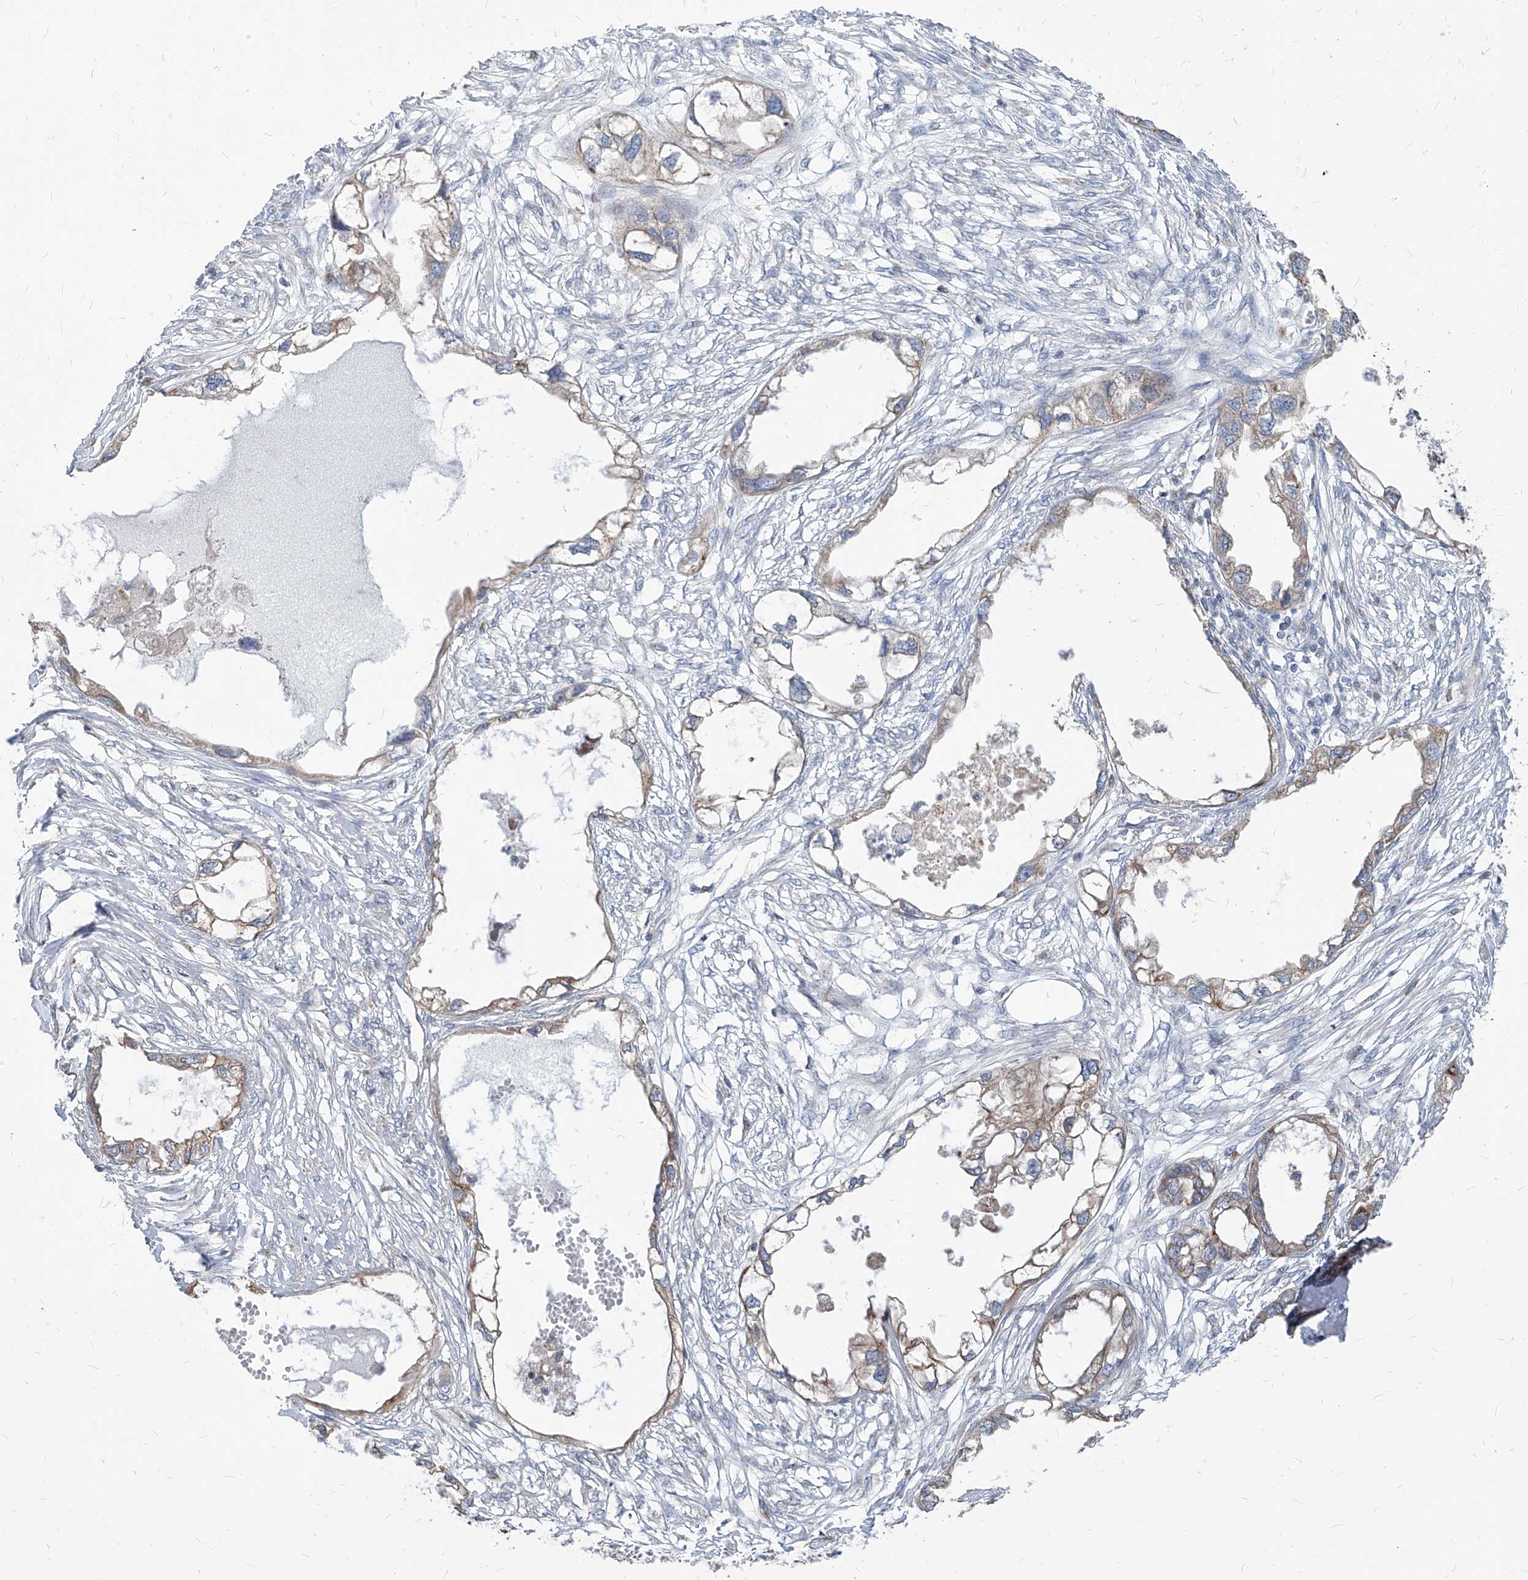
{"staining": {"intensity": "weak", "quantity": ">75%", "location": "cytoplasmic/membranous"}, "tissue": "endometrial cancer", "cell_type": "Tumor cells", "image_type": "cancer", "snomed": [{"axis": "morphology", "description": "Adenocarcinoma, NOS"}, {"axis": "morphology", "description": "Adenocarcinoma, metastatic, NOS"}, {"axis": "topography", "description": "Adipose tissue"}, {"axis": "topography", "description": "Endometrium"}], "caption": "Endometrial cancer (metastatic adenocarcinoma) tissue reveals weak cytoplasmic/membranous expression in approximately >75% of tumor cells", "gene": "AGPS", "patient": {"sex": "female", "age": 67}}